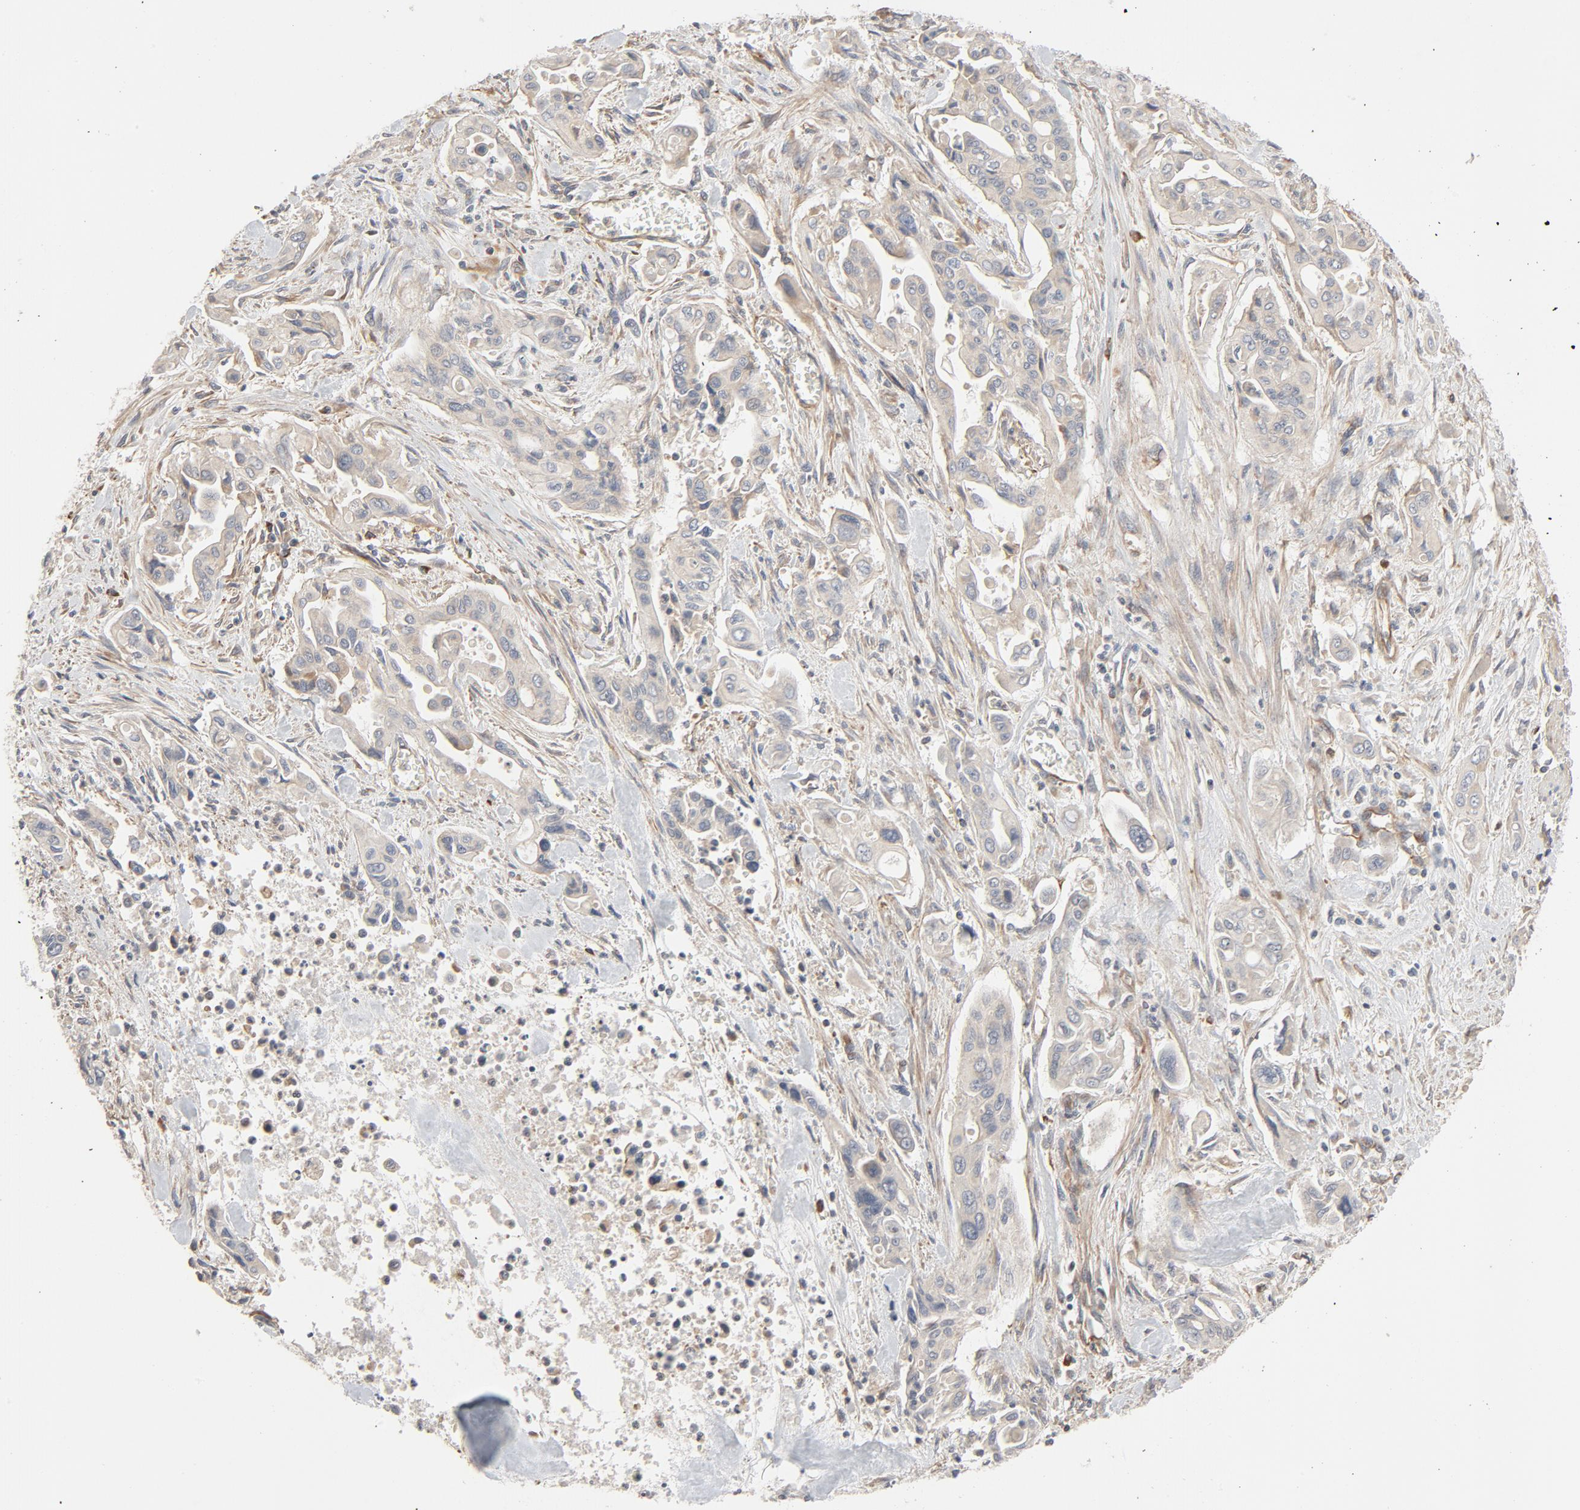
{"staining": {"intensity": "moderate", "quantity": ">75%", "location": "cytoplasmic/membranous"}, "tissue": "pancreatic cancer", "cell_type": "Tumor cells", "image_type": "cancer", "snomed": [{"axis": "morphology", "description": "Adenocarcinoma, NOS"}, {"axis": "topography", "description": "Pancreas"}], "caption": "Adenocarcinoma (pancreatic) stained with immunohistochemistry (IHC) displays moderate cytoplasmic/membranous expression in approximately >75% of tumor cells.", "gene": "TRIOBP", "patient": {"sex": "male", "age": 77}}